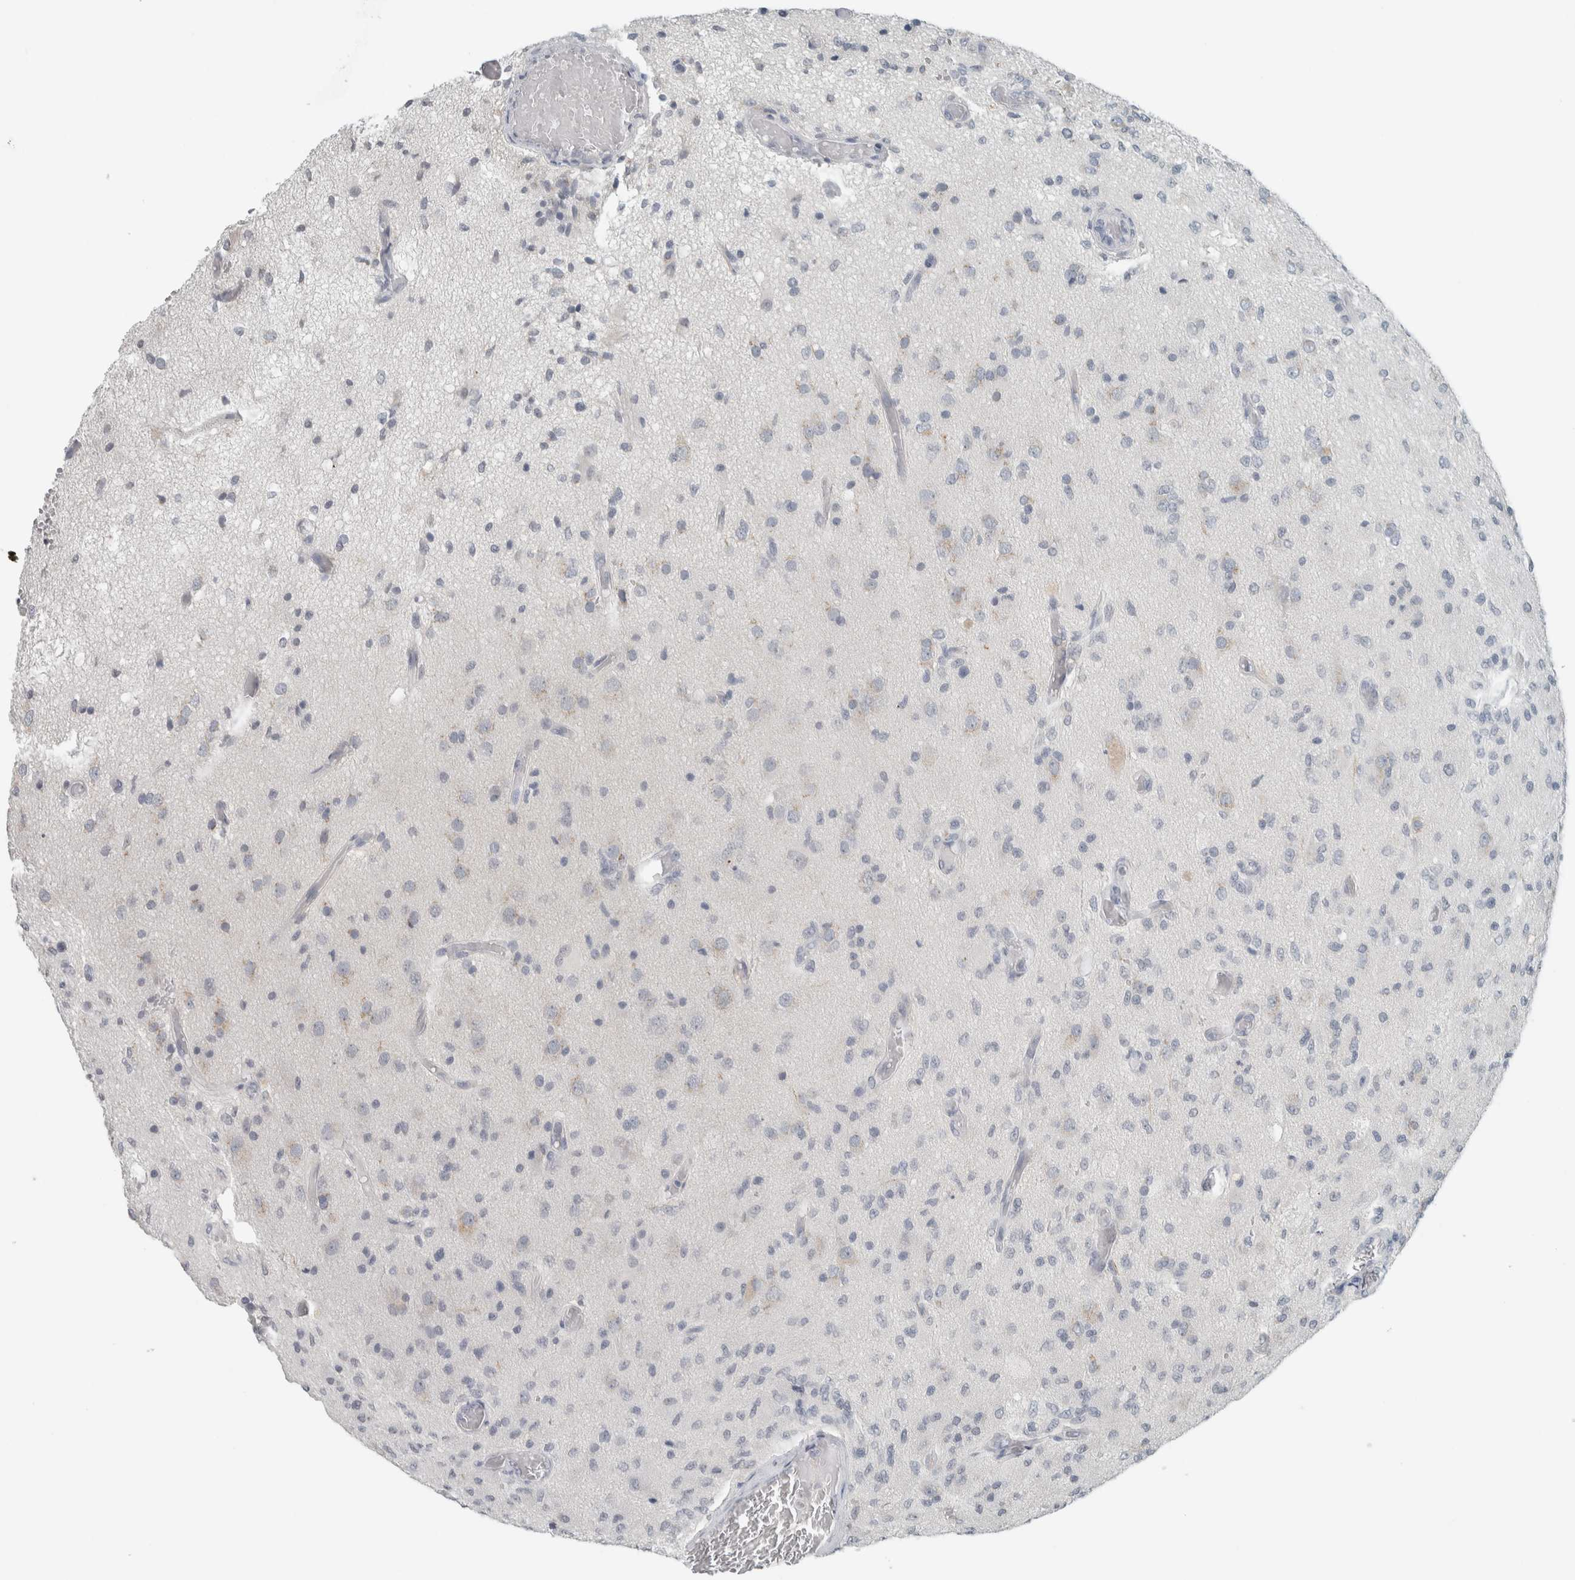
{"staining": {"intensity": "negative", "quantity": "none", "location": "none"}, "tissue": "glioma", "cell_type": "Tumor cells", "image_type": "cancer", "snomed": [{"axis": "morphology", "description": "Normal tissue, NOS"}, {"axis": "morphology", "description": "Glioma, malignant, High grade"}, {"axis": "topography", "description": "Cerebral cortex"}], "caption": "The image reveals no significant positivity in tumor cells of malignant high-grade glioma.", "gene": "TRIT1", "patient": {"sex": "male", "age": 77}}